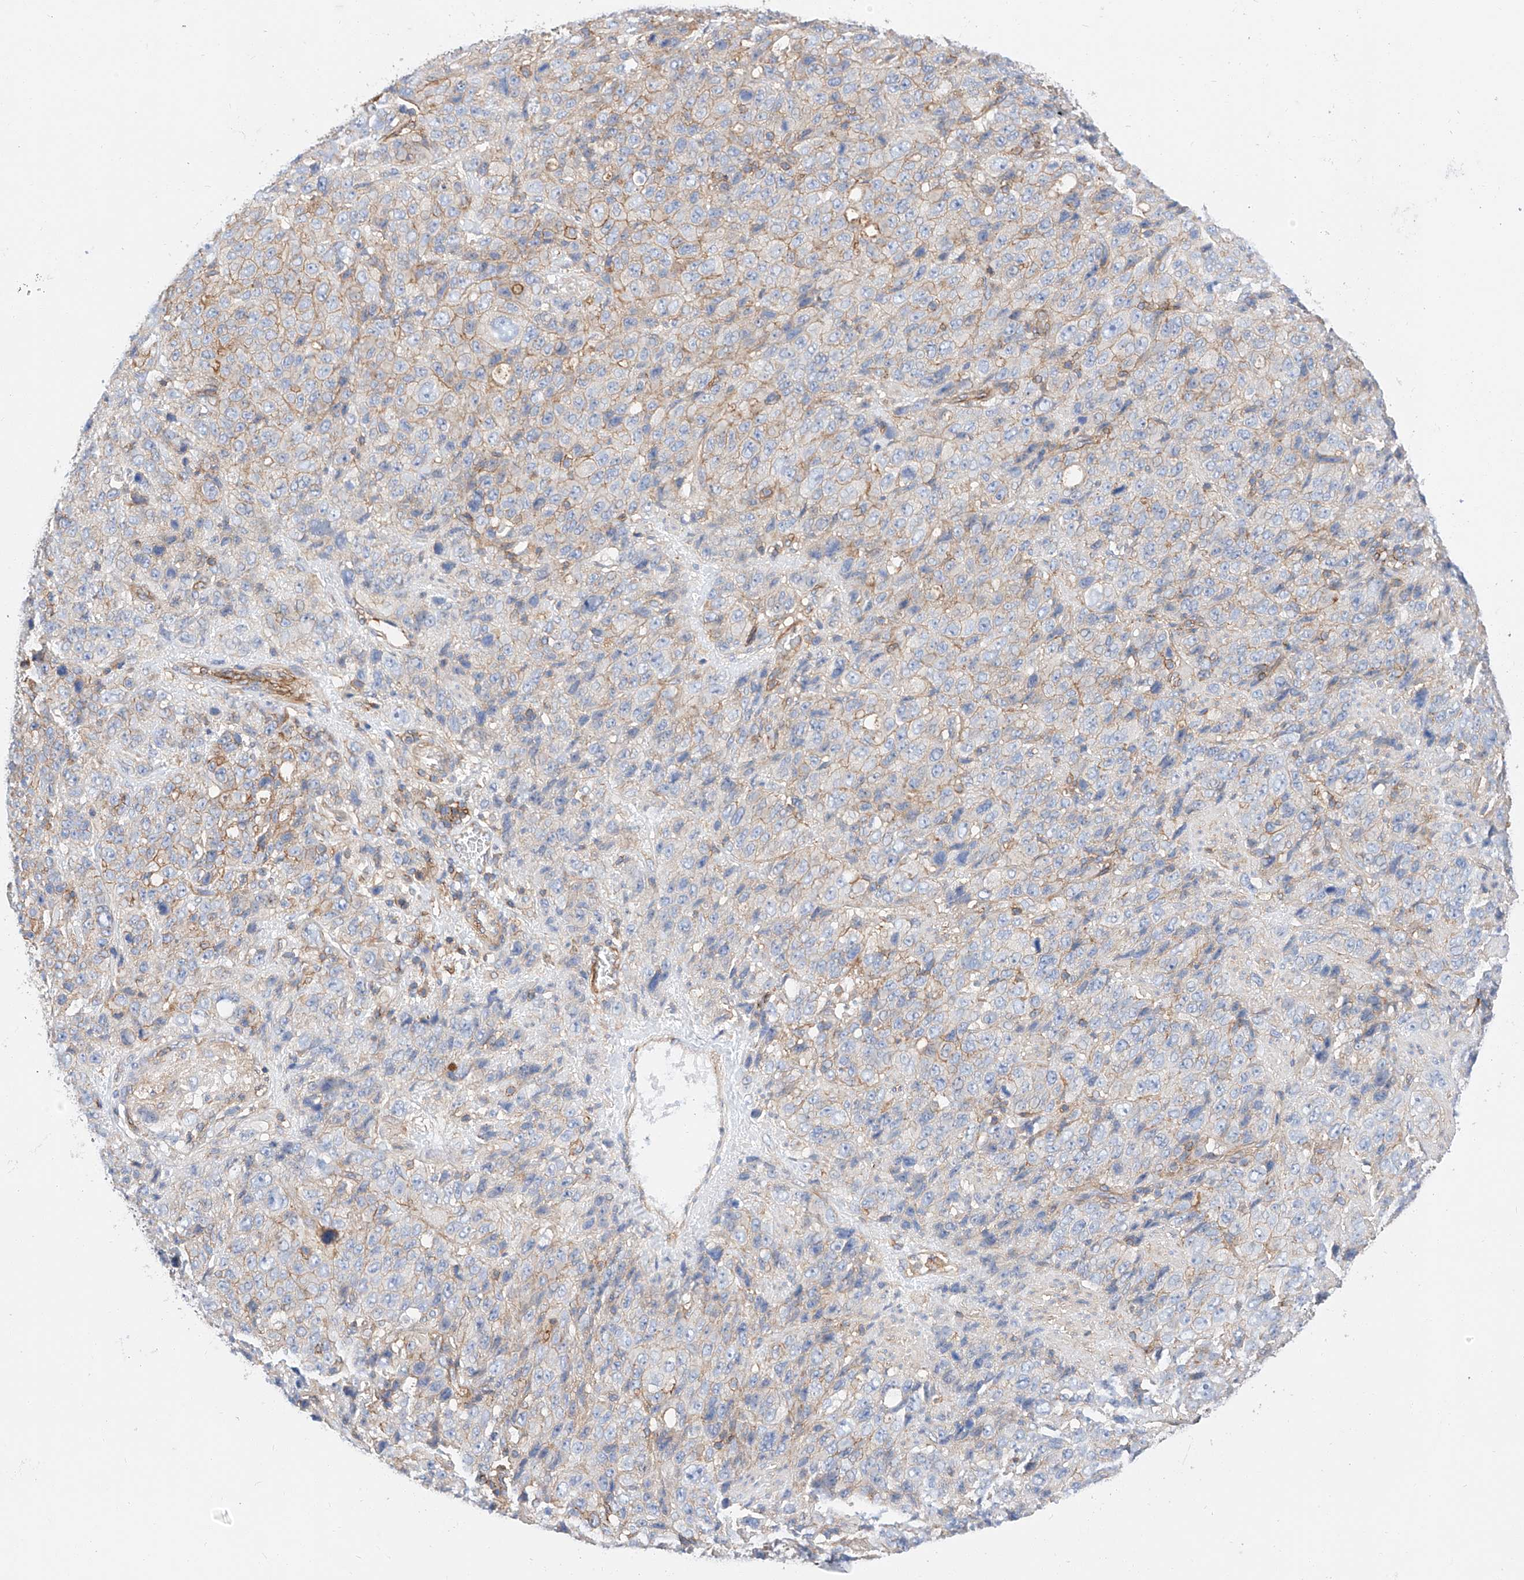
{"staining": {"intensity": "moderate", "quantity": "<25%", "location": "cytoplasmic/membranous"}, "tissue": "stomach cancer", "cell_type": "Tumor cells", "image_type": "cancer", "snomed": [{"axis": "morphology", "description": "Adenocarcinoma, NOS"}, {"axis": "topography", "description": "Stomach"}], "caption": "Immunohistochemical staining of stomach adenocarcinoma reveals low levels of moderate cytoplasmic/membranous expression in about <25% of tumor cells. The staining was performed using DAB (3,3'-diaminobenzidine) to visualize the protein expression in brown, while the nuclei were stained in blue with hematoxylin (Magnification: 20x).", "gene": "HAUS4", "patient": {"sex": "male", "age": 48}}